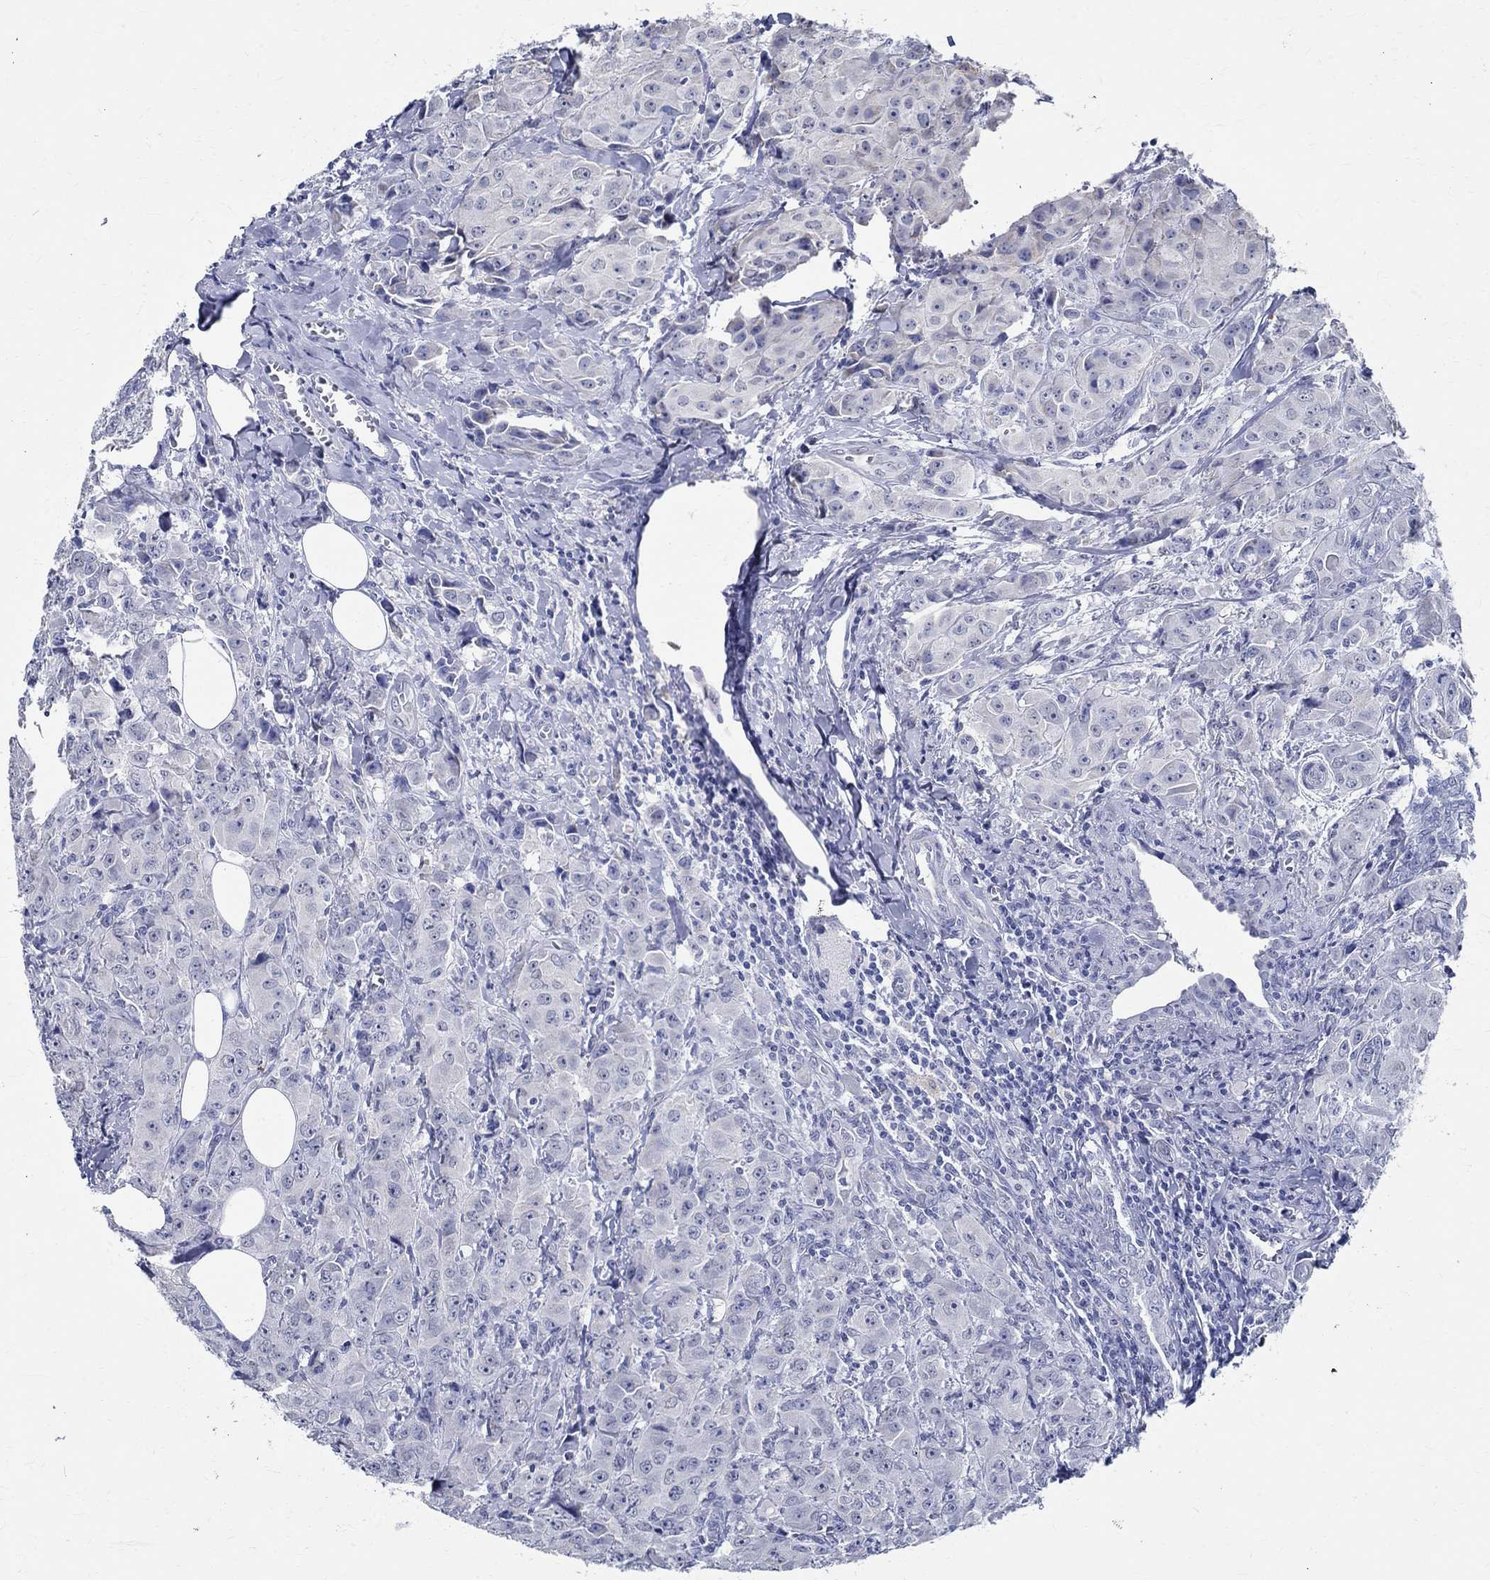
{"staining": {"intensity": "negative", "quantity": "none", "location": "none"}, "tissue": "breast cancer", "cell_type": "Tumor cells", "image_type": "cancer", "snomed": [{"axis": "morphology", "description": "Duct carcinoma"}, {"axis": "topography", "description": "Breast"}], "caption": "Histopathology image shows no protein staining in tumor cells of breast cancer (invasive ductal carcinoma) tissue.", "gene": "TSPAN16", "patient": {"sex": "female", "age": 43}}